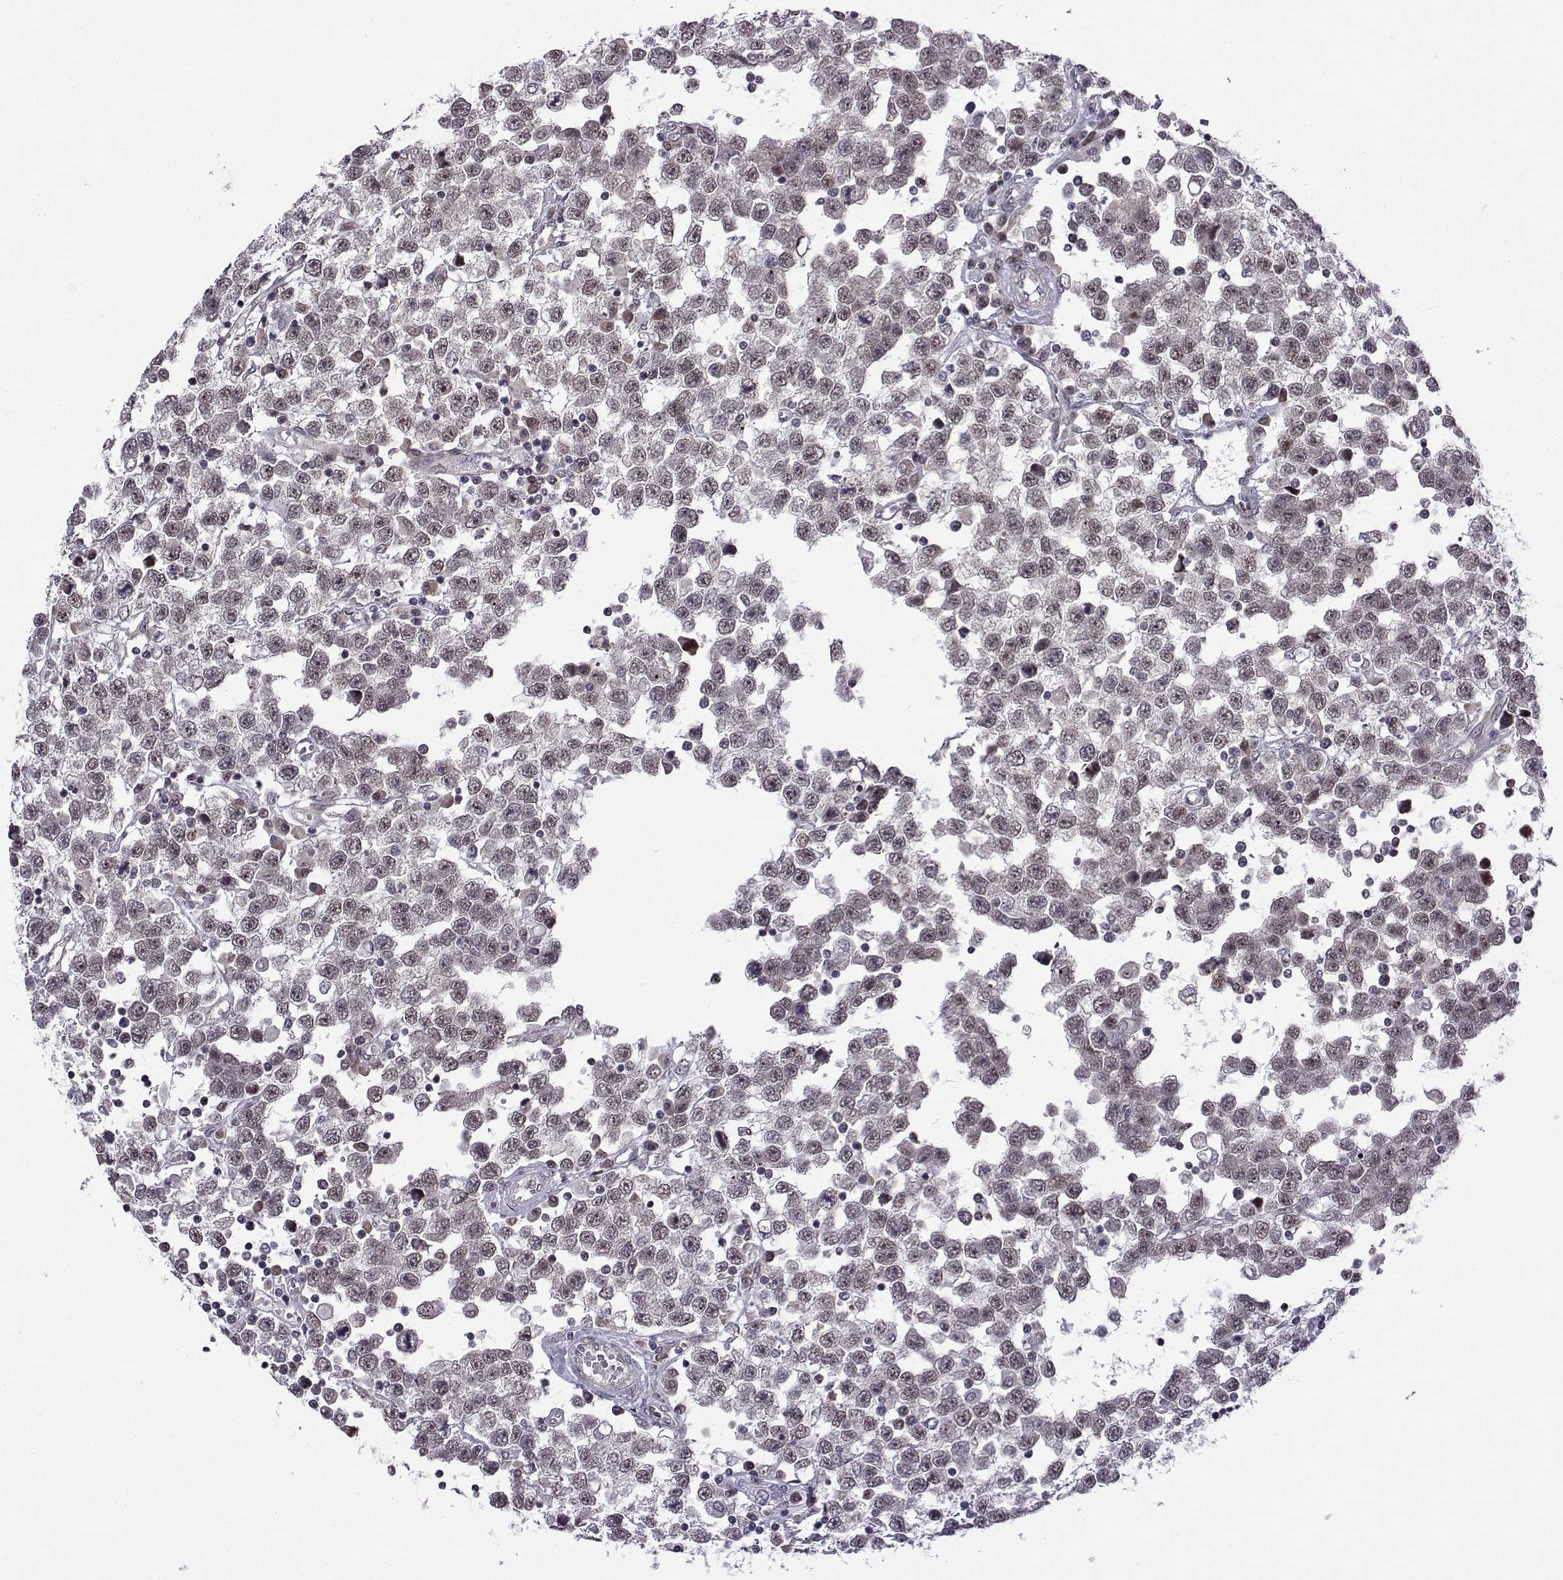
{"staining": {"intensity": "negative", "quantity": "none", "location": "none"}, "tissue": "testis cancer", "cell_type": "Tumor cells", "image_type": "cancer", "snomed": [{"axis": "morphology", "description": "Seminoma, NOS"}, {"axis": "topography", "description": "Testis"}], "caption": "Tumor cells show no significant protein expression in testis seminoma.", "gene": "FGF3", "patient": {"sex": "male", "age": 34}}